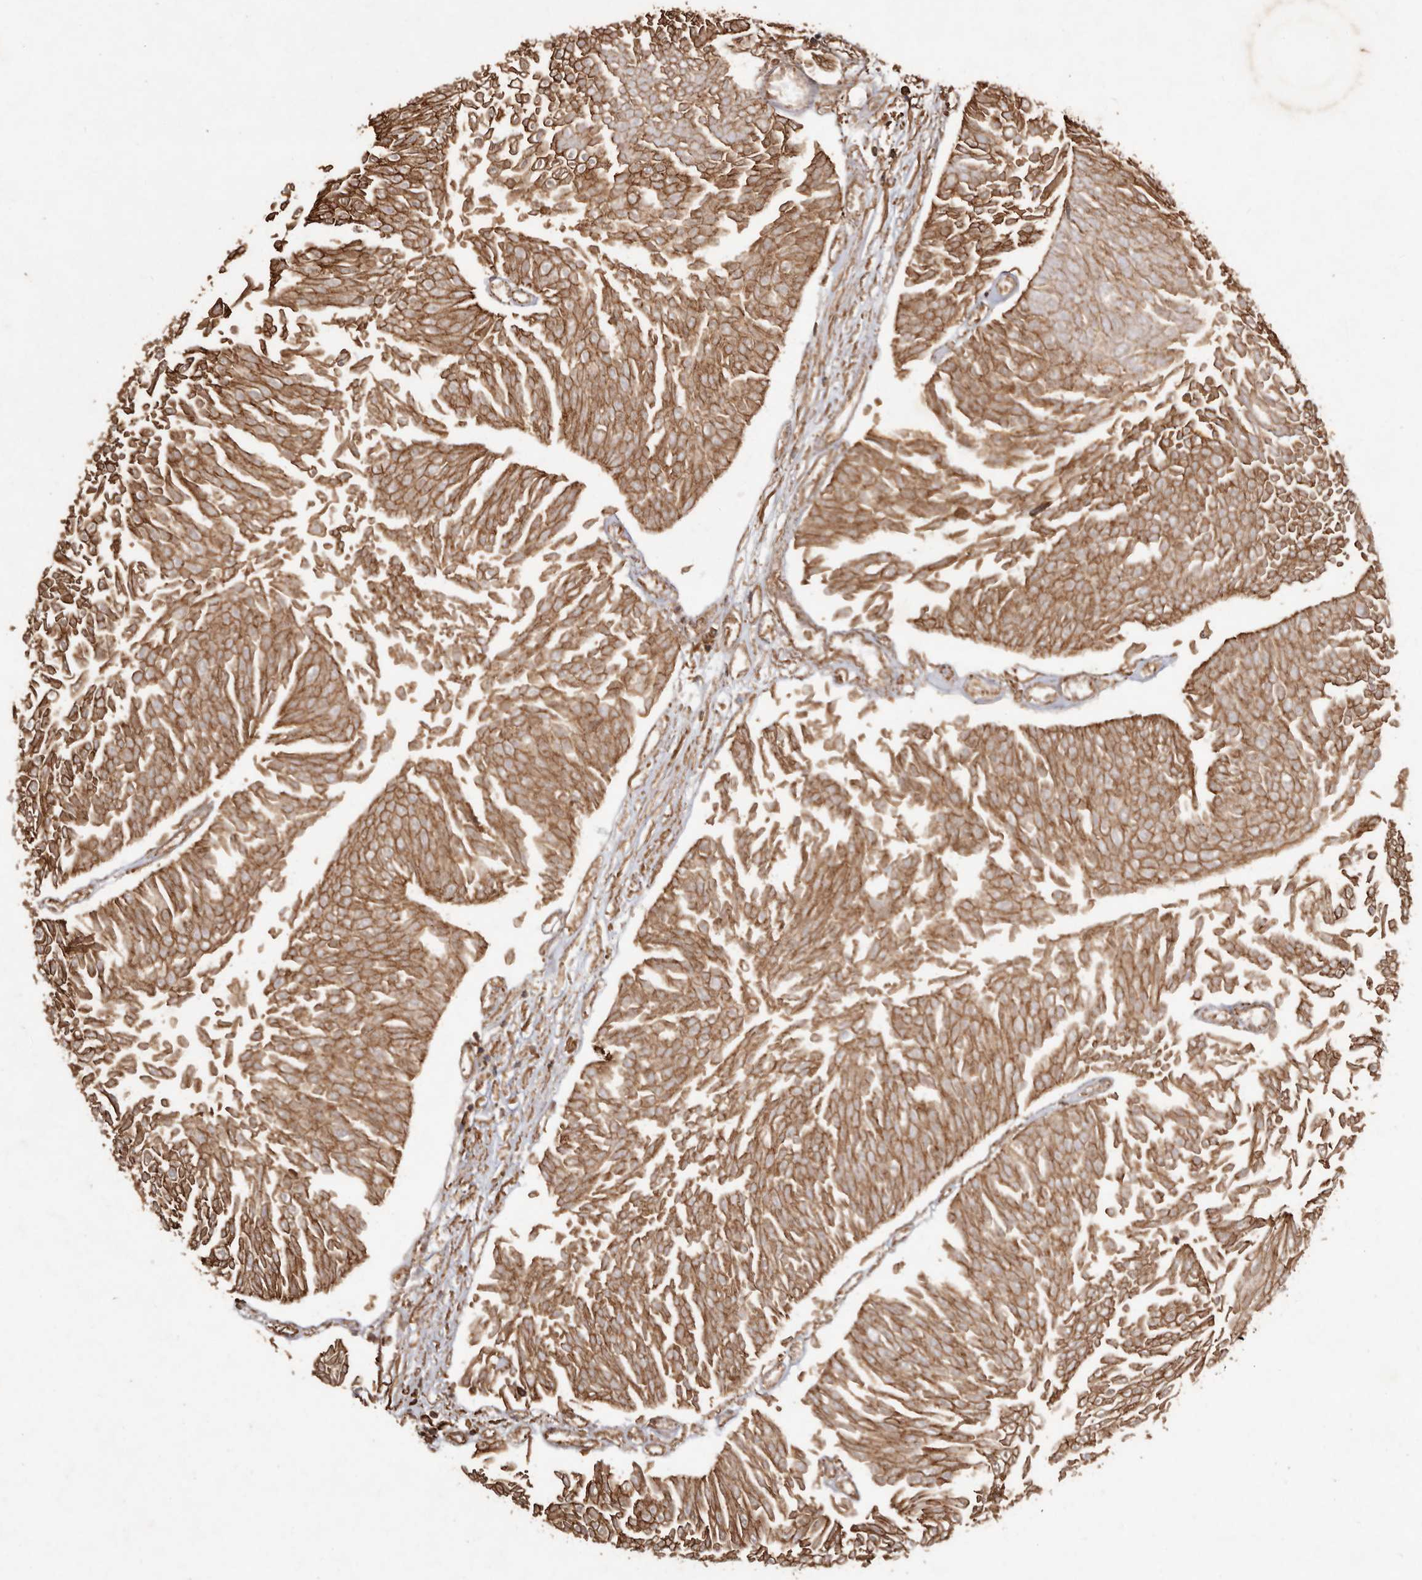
{"staining": {"intensity": "moderate", "quantity": ">75%", "location": "cytoplasmic/membranous"}, "tissue": "urothelial cancer", "cell_type": "Tumor cells", "image_type": "cancer", "snomed": [{"axis": "morphology", "description": "Urothelial carcinoma, Low grade"}, {"axis": "topography", "description": "Urinary bladder"}], "caption": "Urothelial cancer stained with IHC reveals moderate cytoplasmic/membranous expression in approximately >75% of tumor cells.", "gene": "COQ8B", "patient": {"sex": "male", "age": 67}}